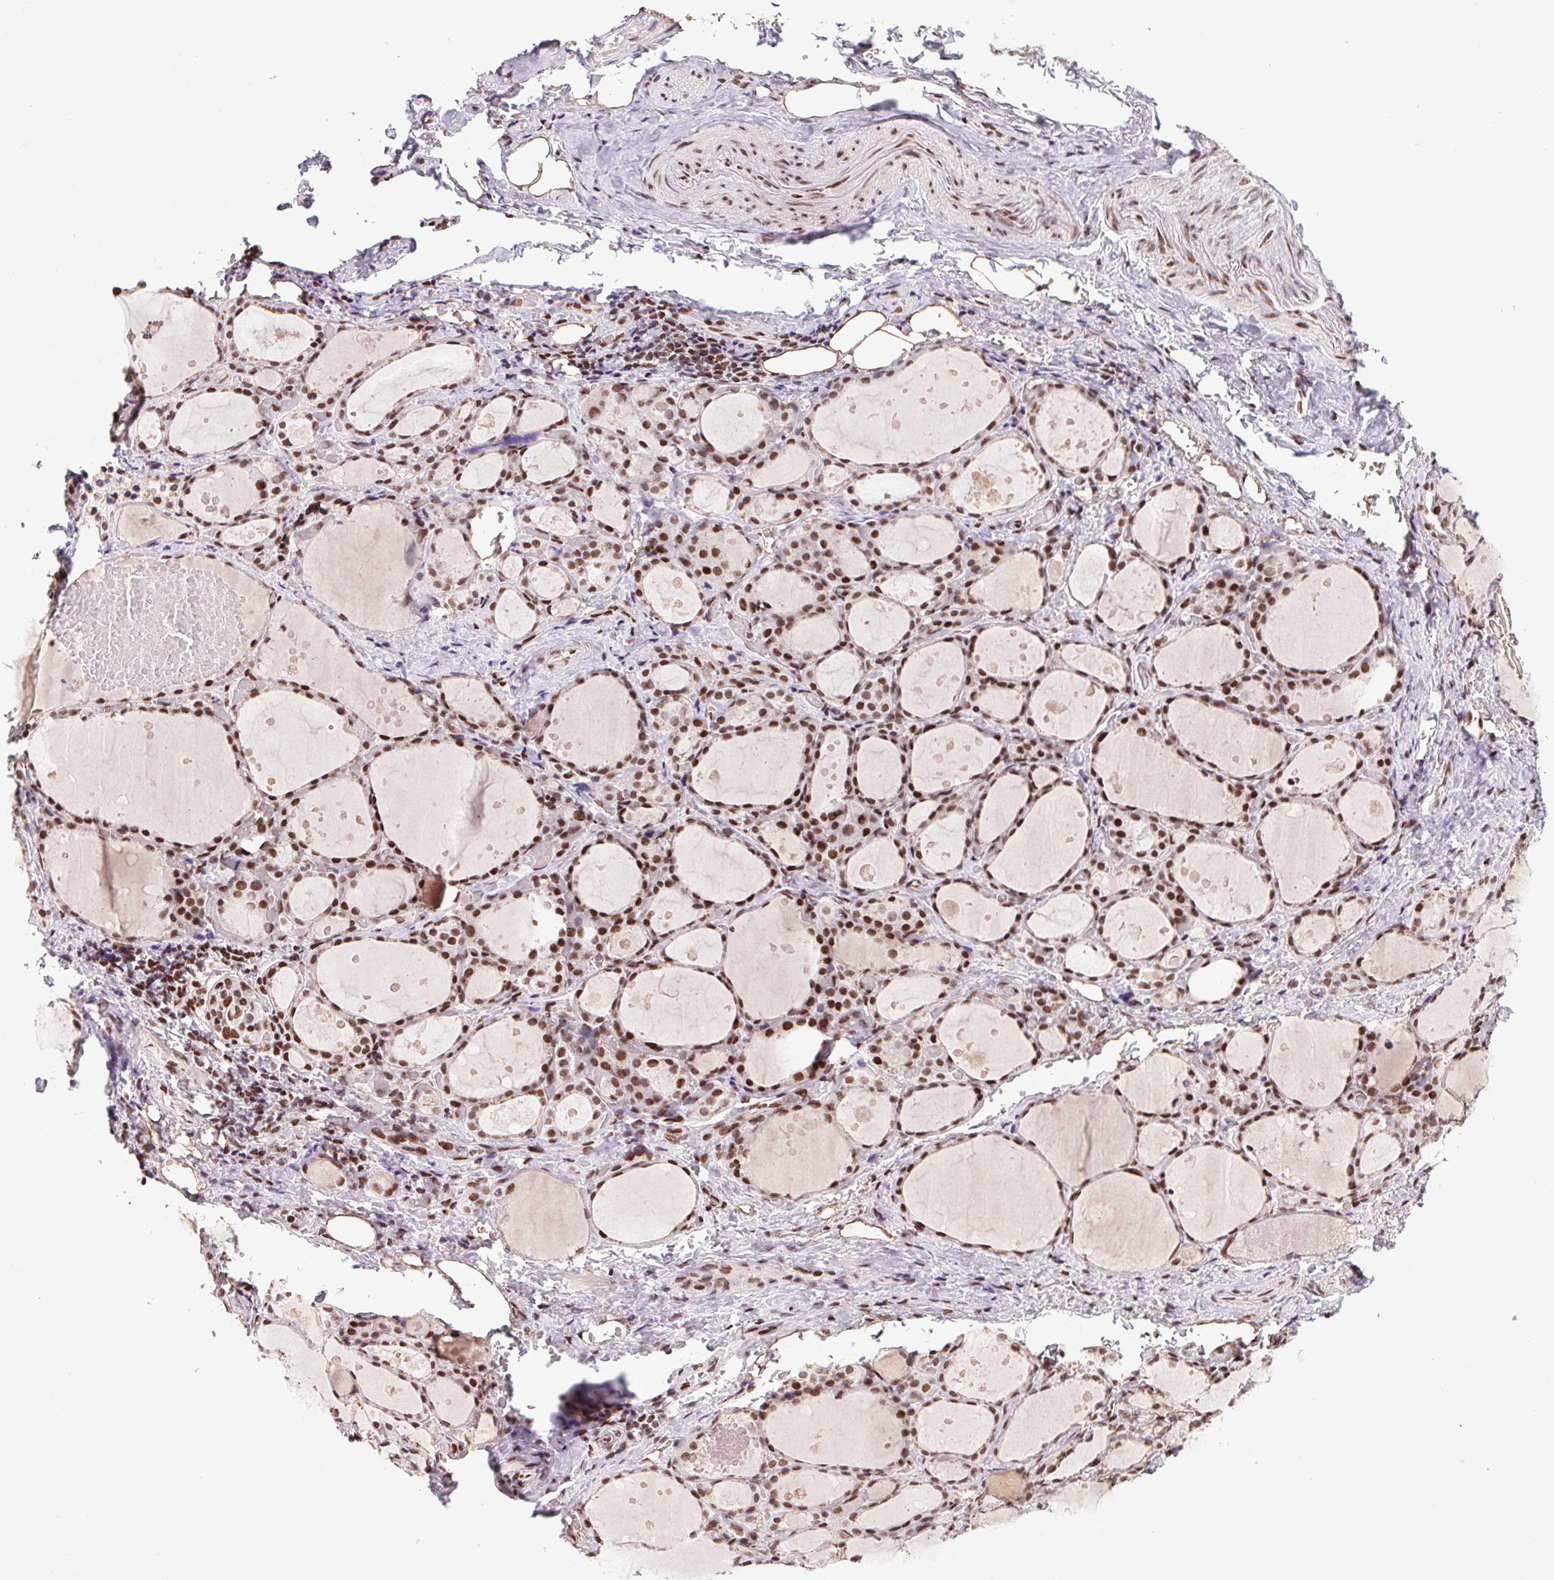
{"staining": {"intensity": "strong", "quantity": ">75%", "location": "nuclear"}, "tissue": "thyroid gland", "cell_type": "Glandular cells", "image_type": "normal", "snomed": [{"axis": "morphology", "description": "Normal tissue, NOS"}, {"axis": "topography", "description": "Thyroid gland"}], "caption": "Strong nuclear staining for a protein is identified in approximately >75% of glandular cells of unremarkable thyroid gland using immunohistochemistry.", "gene": "LDLRAD4", "patient": {"sex": "male", "age": 68}}